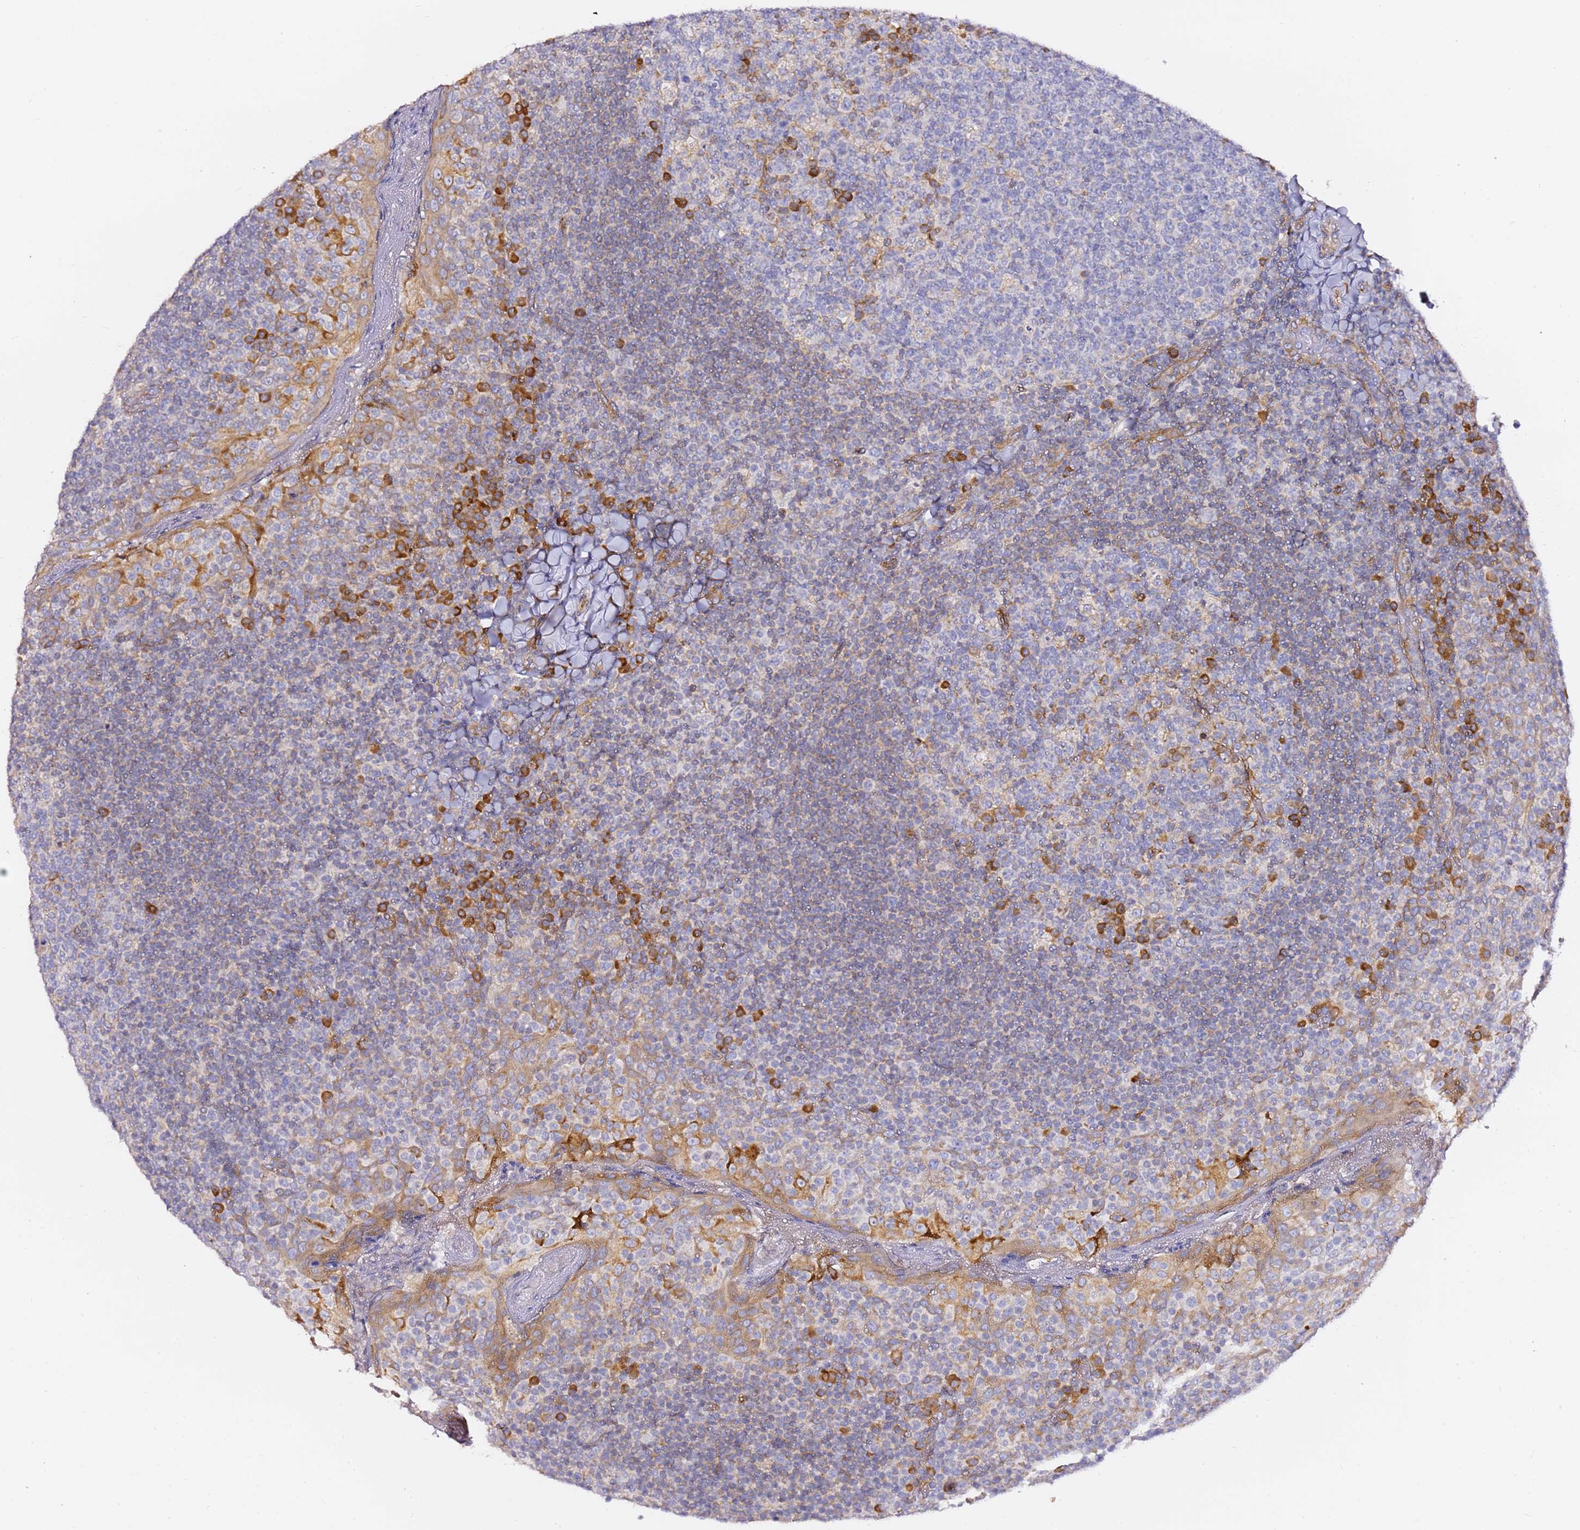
{"staining": {"intensity": "negative", "quantity": "none", "location": "none"}, "tissue": "tonsil", "cell_type": "Germinal center cells", "image_type": "normal", "snomed": [{"axis": "morphology", "description": "Normal tissue, NOS"}, {"axis": "topography", "description": "Tonsil"}], "caption": "High magnification brightfield microscopy of benign tonsil stained with DAB (3,3'-diaminobenzidine) (brown) and counterstained with hematoxylin (blue): germinal center cells show no significant staining.", "gene": "KIF7", "patient": {"sex": "female", "age": 19}}